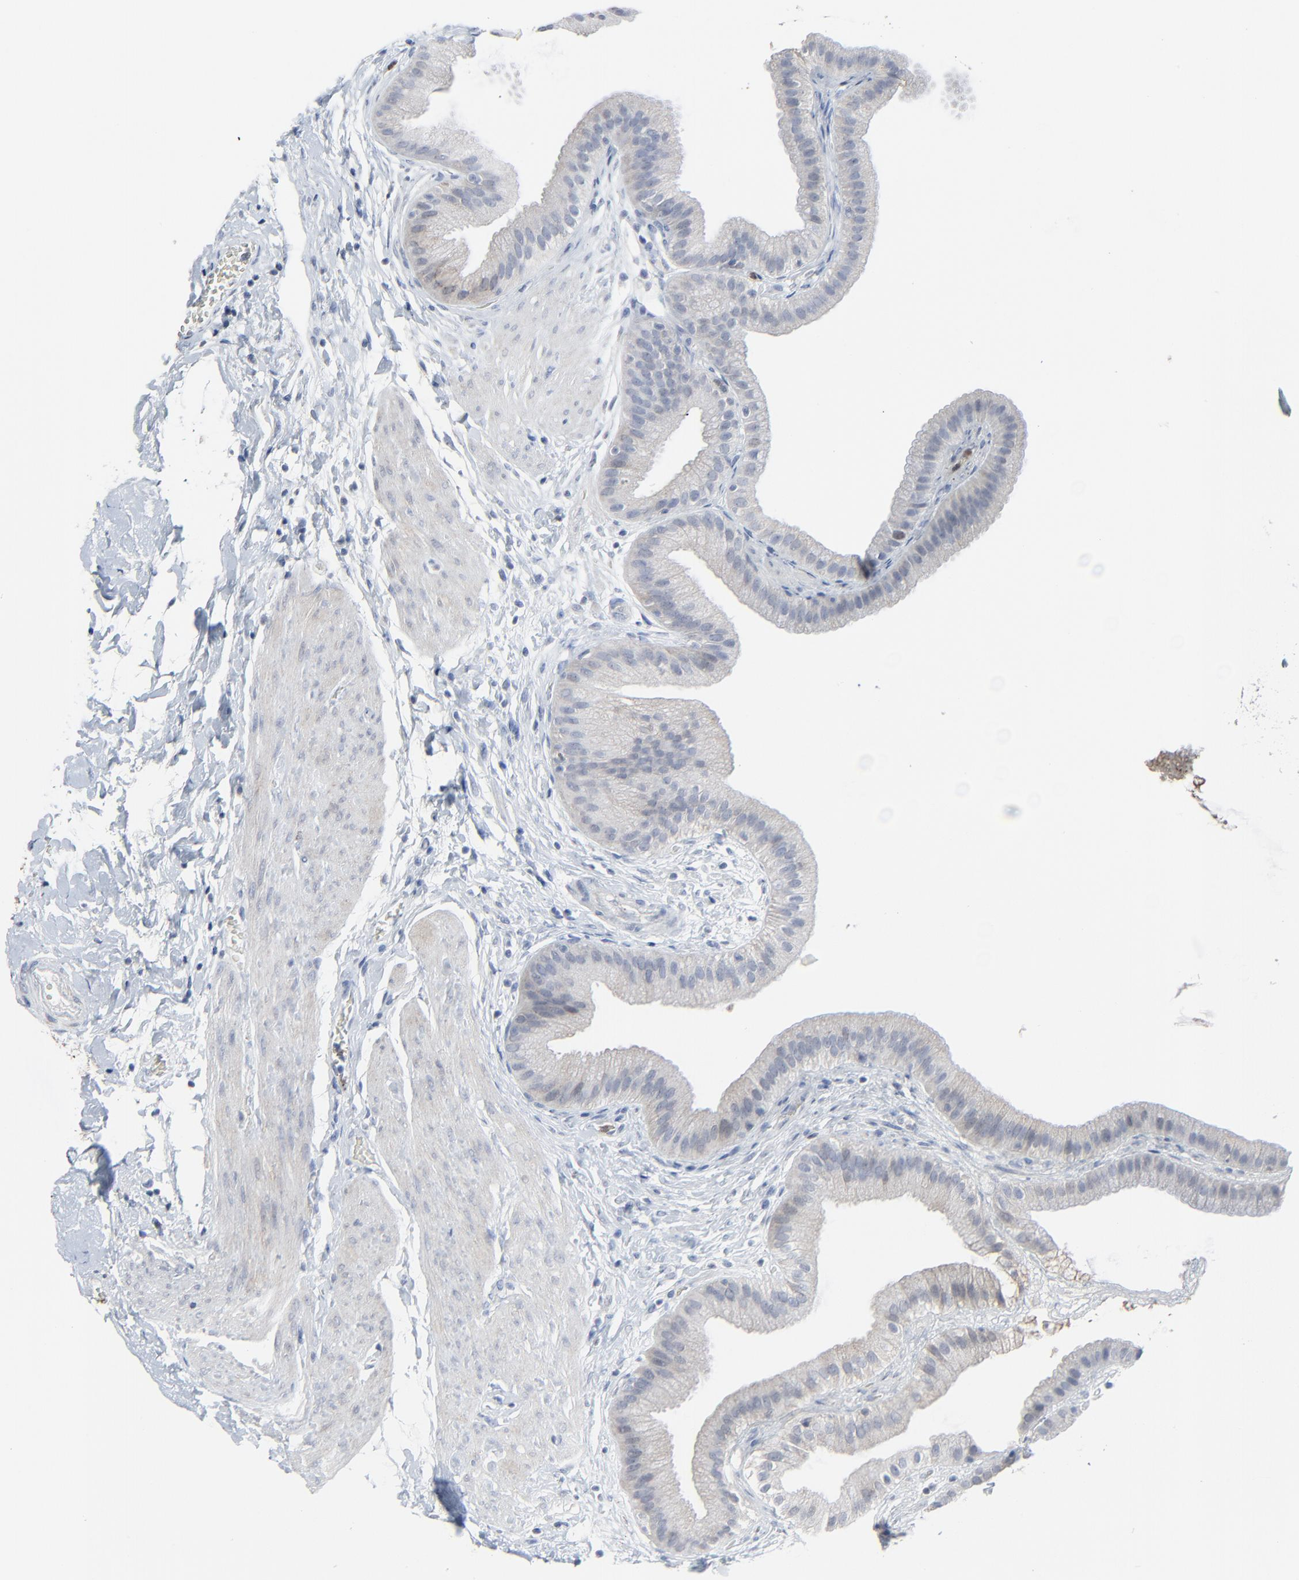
{"staining": {"intensity": "negative", "quantity": "none", "location": "none"}, "tissue": "gallbladder", "cell_type": "Glandular cells", "image_type": "normal", "snomed": [{"axis": "morphology", "description": "Normal tissue, NOS"}, {"axis": "topography", "description": "Gallbladder"}], "caption": "DAB immunohistochemical staining of normal gallbladder shows no significant positivity in glandular cells. (DAB (3,3'-diaminobenzidine) IHC, high magnification).", "gene": "BIRC3", "patient": {"sex": "female", "age": 63}}